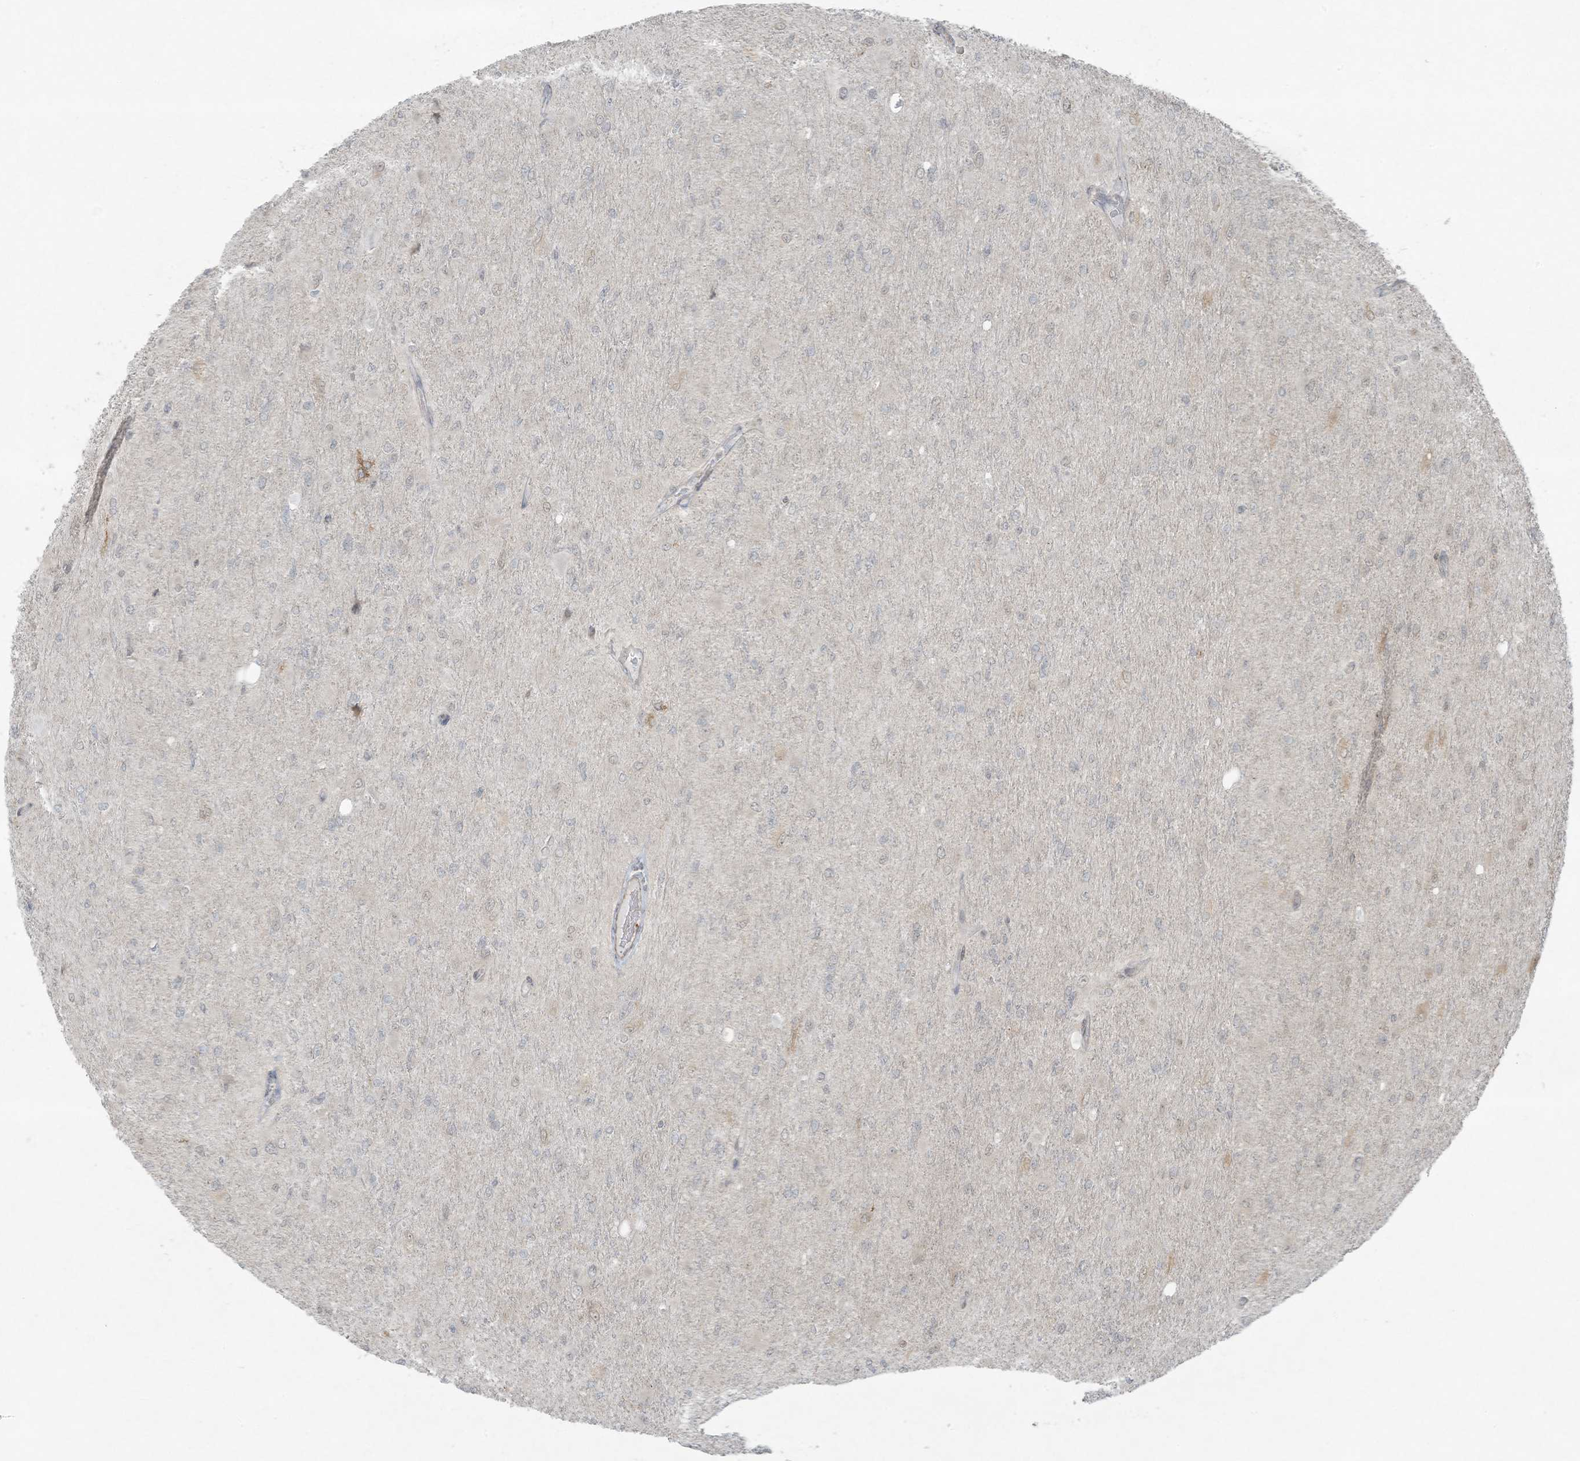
{"staining": {"intensity": "negative", "quantity": "none", "location": "none"}, "tissue": "glioma", "cell_type": "Tumor cells", "image_type": "cancer", "snomed": [{"axis": "morphology", "description": "Glioma, malignant, High grade"}, {"axis": "topography", "description": "Cerebral cortex"}], "caption": "High magnification brightfield microscopy of glioma stained with DAB (brown) and counterstained with hematoxylin (blue): tumor cells show no significant staining. The staining was performed using DAB (3,3'-diaminobenzidine) to visualize the protein expression in brown, while the nuclei were stained in blue with hematoxylin (Magnification: 20x).", "gene": "ZNF263", "patient": {"sex": "female", "age": 36}}